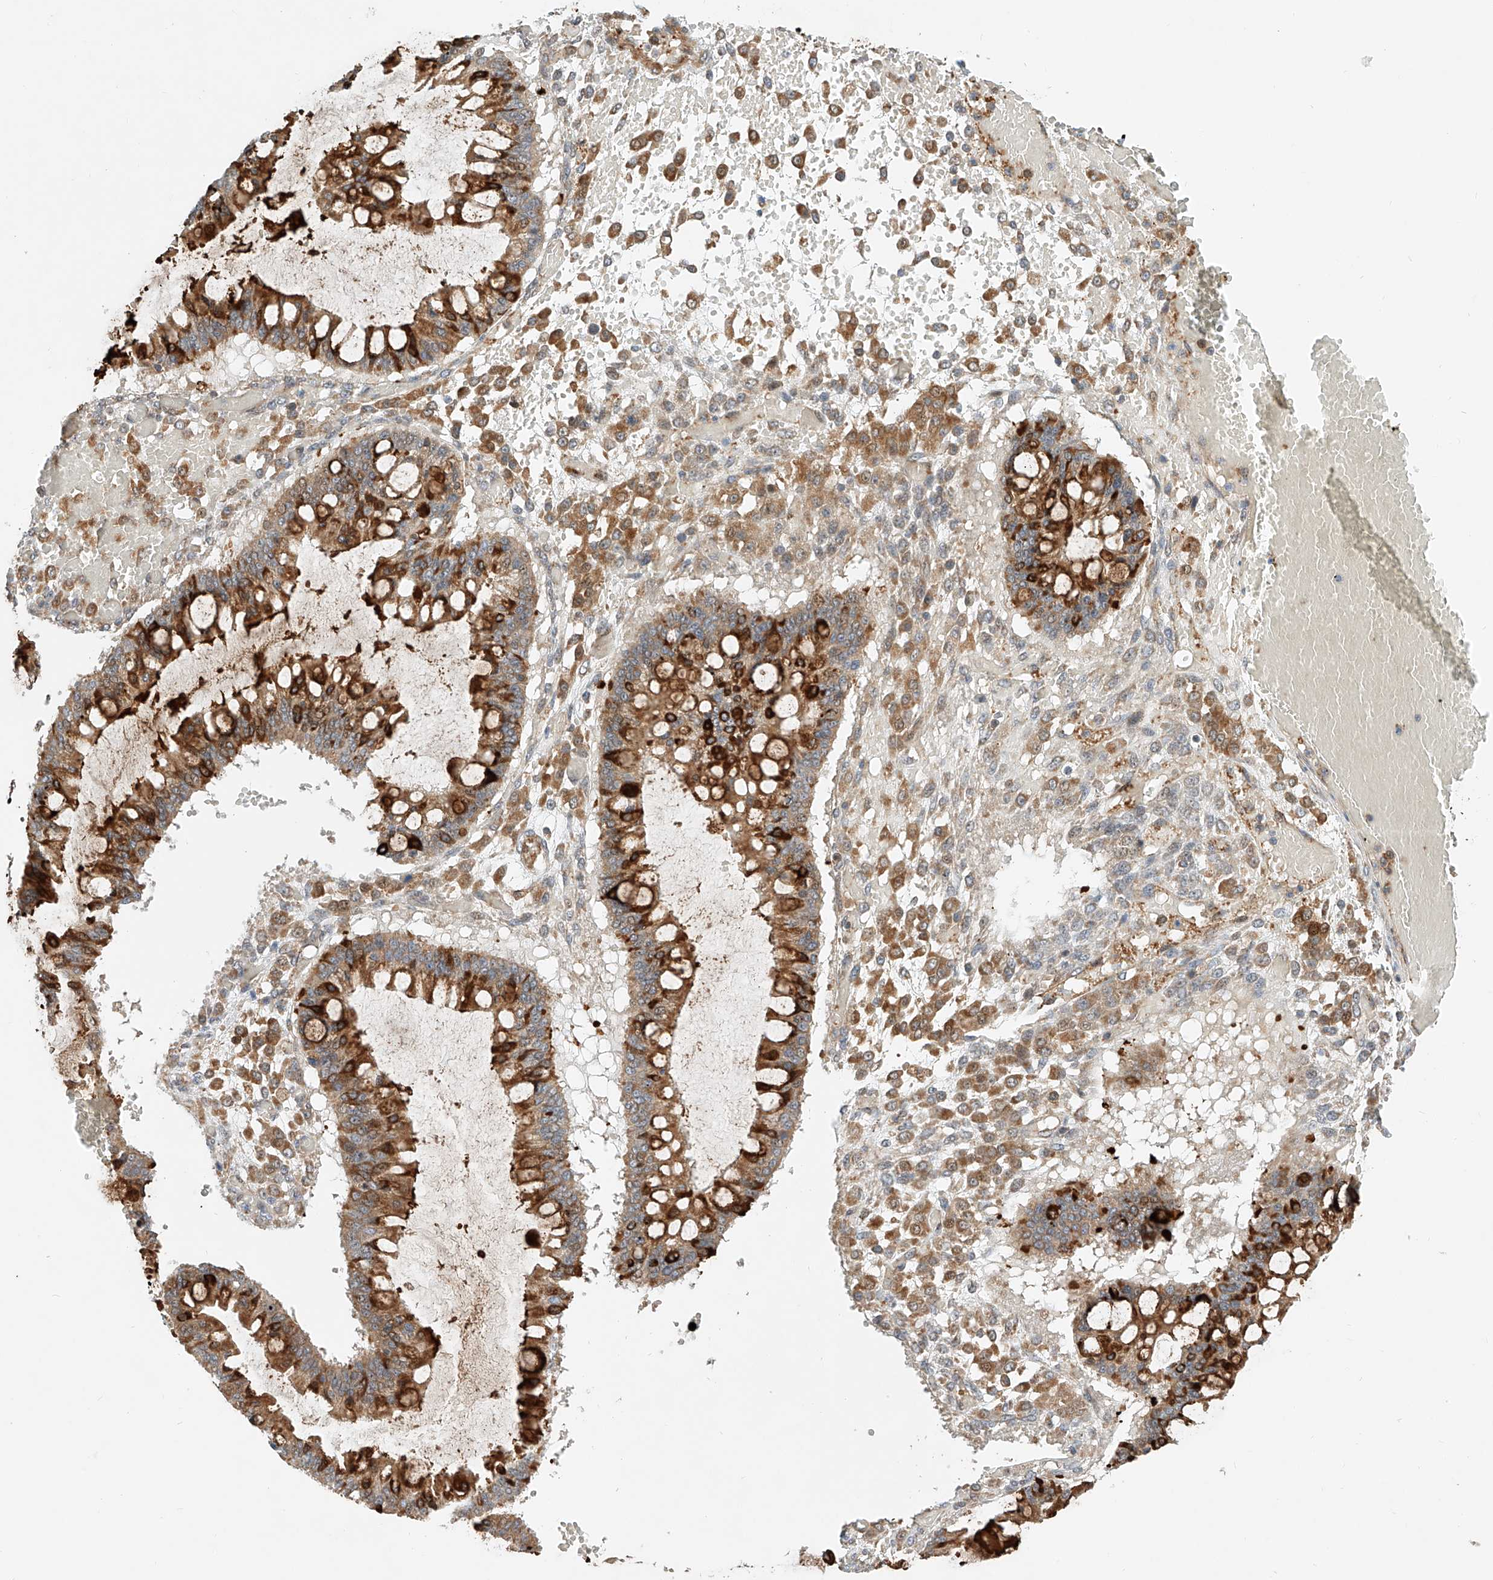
{"staining": {"intensity": "strong", "quantity": ">75%", "location": "cytoplasmic/membranous"}, "tissue": "ovarian cancer", "cell_type": "Tumor cells", "image_type": "cancer", "snomed": [{"axis": "morphology", "description": "Cystadenocarcinoma, mucinous, NOS"}, {"axis": "topography", "description": "Ovary"}], "caption": "High-magnification brightfield microscopy of ovarian cancer stained with DAB (brown) and counterstained with hematoxylin (blue). tumor cells exhibit strong cytoplasmic/membranous staining is identified in about>75% of cells.", "gene": "CPAMD8", "patient": {"sex": "female", "age": 73}}